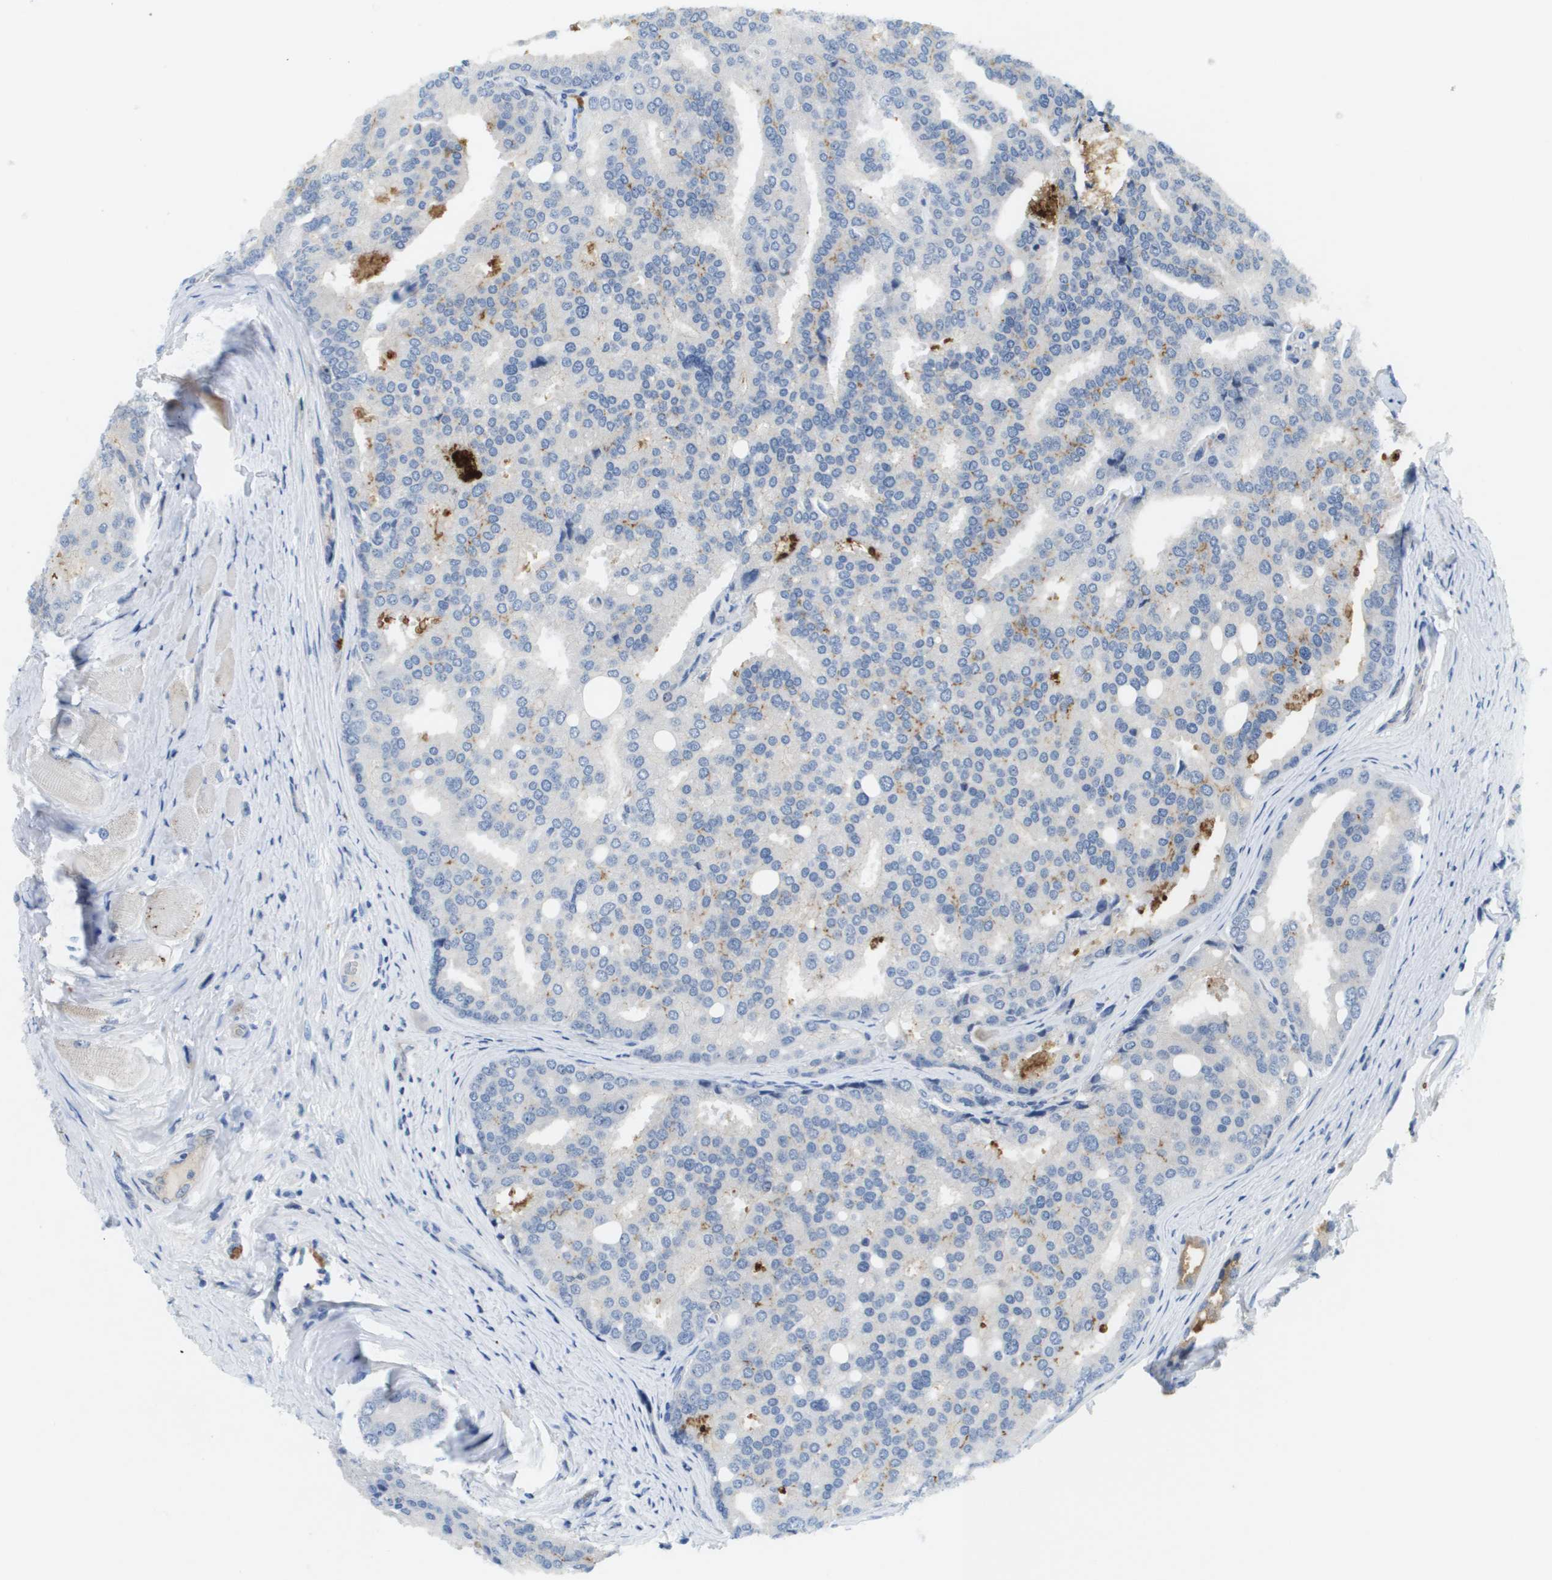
{"staining": {"intensity": "negative", "quantity": "none", "location": "none"}, "tissue": "prostate cancer", "cell_type": "Tumor cells", "image_type": "cancer", "snomed": [{"axis": "morphology", "description": "Adenocarcinoma, High grade"}, {"axis": "topography", "description": "Prostate"}], "caption": "The image reveals no significant expression in tumor cells of prostate adenocarcinoma (high-grade).", "gene": "LIPG", "patient": {"sex": "male", "age": 50}}